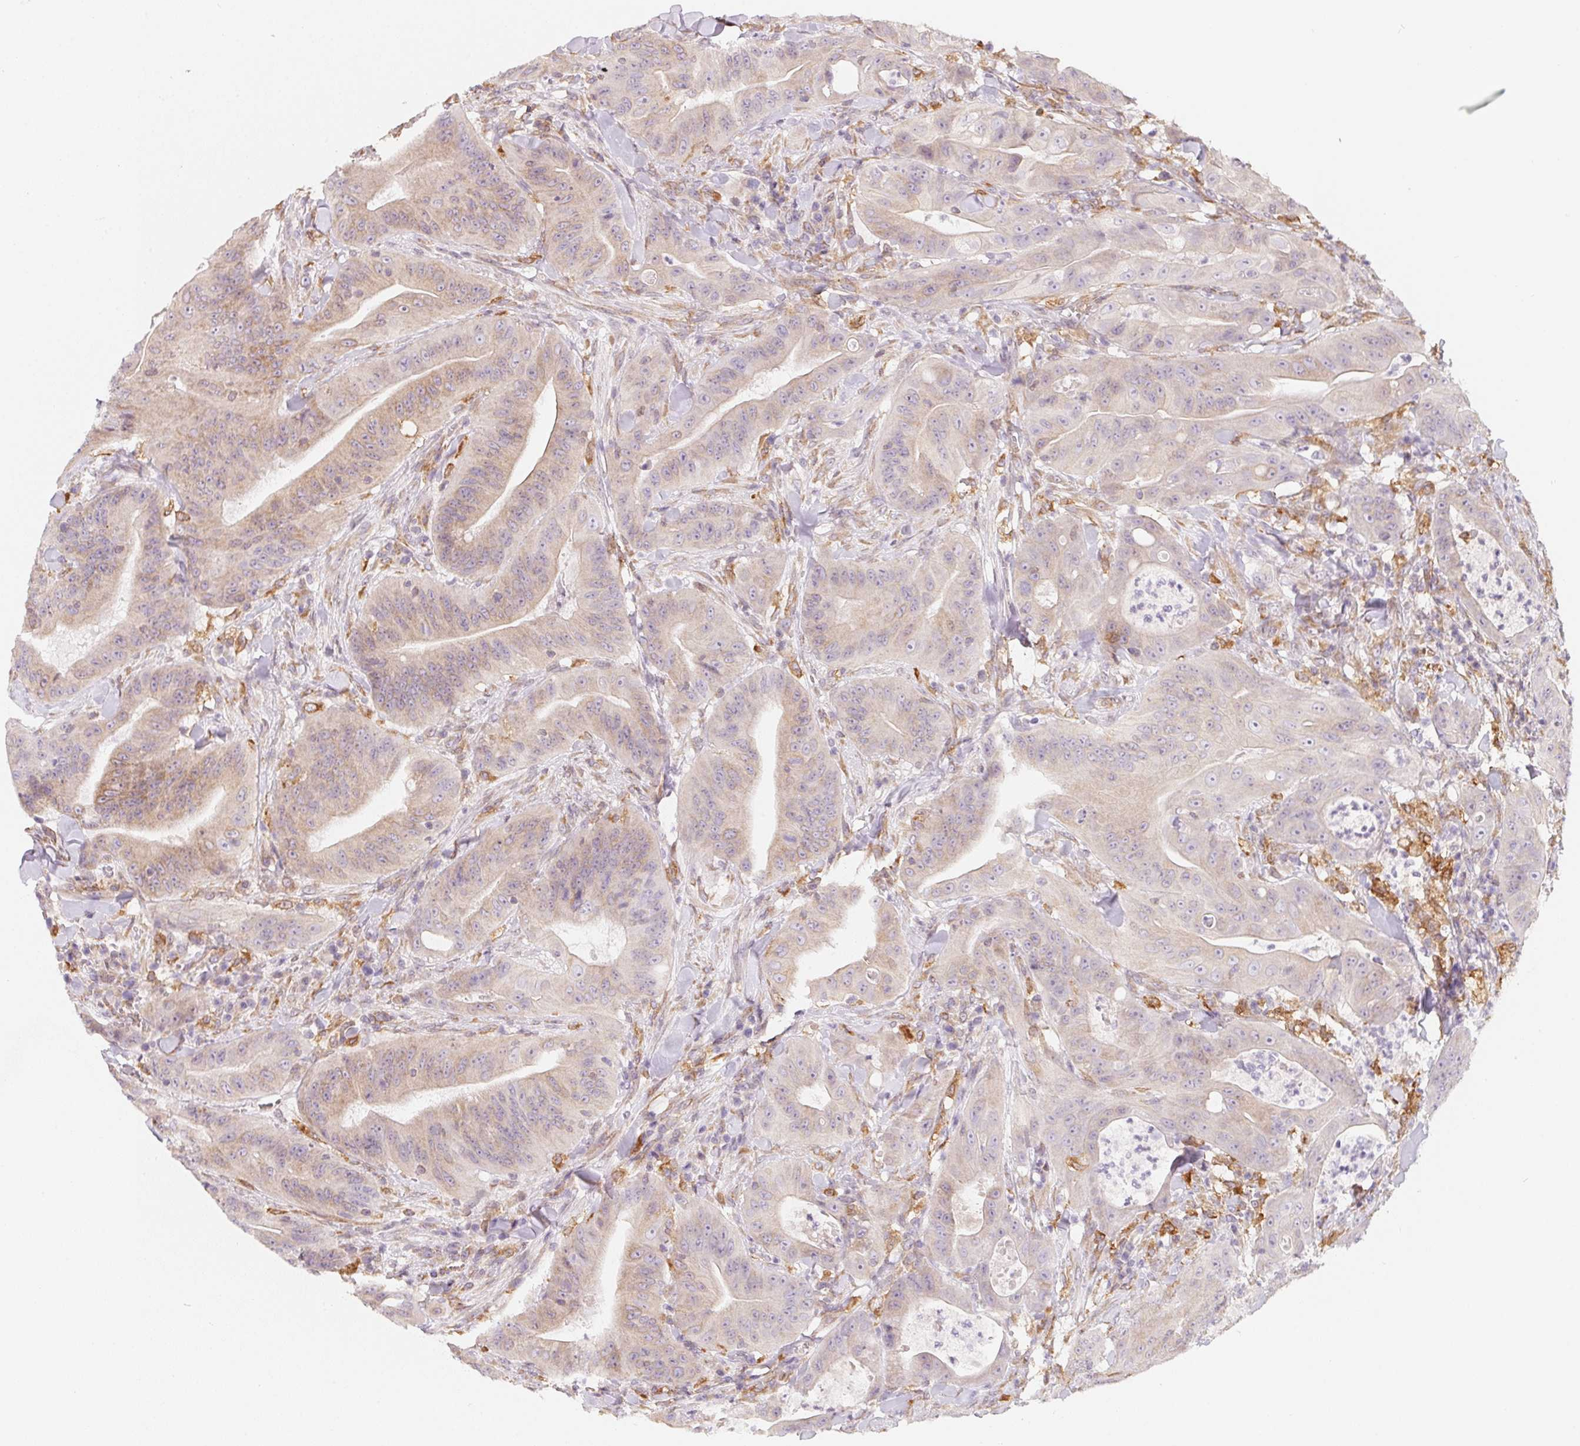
{"staining": {"intensity": "weak", "quantity": "25%-75%", "location": "cytoplasmic/membranous"}, "tissue": "colorectal cancer", "cell_type": "Tumor cells", "image_type": "cancer", "snomed": [{"axis": "morphology", "description": "Adenocarcinoma, NOS"}, {"axis": "topography", "description": "Colon"}], "caption": "Colorectal cancer tissue demonstrates weak cytoplasmic/membranous positivity in approximately 25%-75% of tumor cells, visualized by immunohistochemistry. The staining is performed using DAB (3,3'-diaminobenzidine) brown chromogen to label protein expression. The nuclei are counter-stained blue using hematoxylin.", "gene": "SOAT1", "patient": {"sex": "male", "age": 33}}